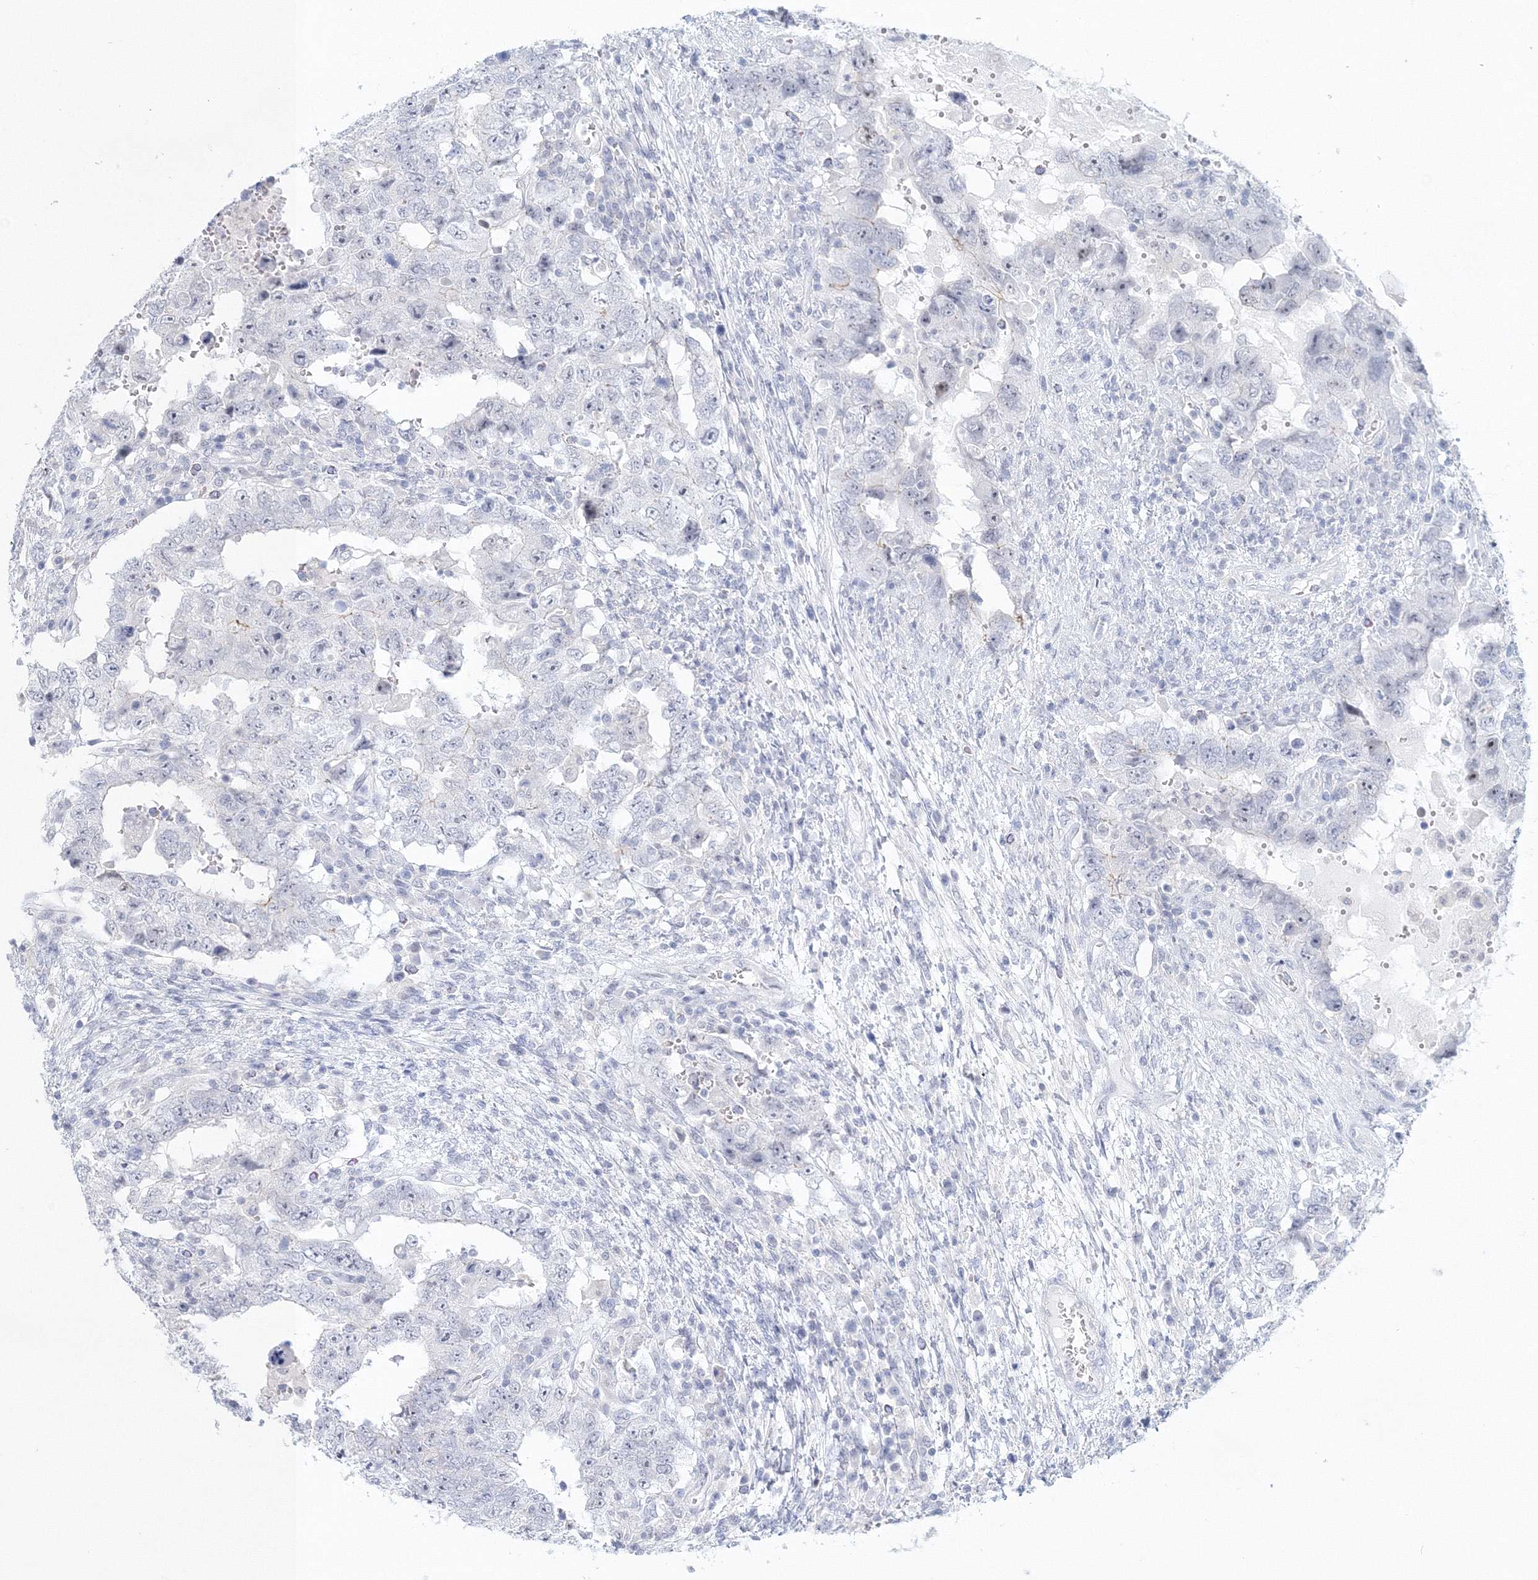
{"staining": {"intensity": "negative", "quantity": "none", "location": "none"}, "tissue": "testis cancer", "cell_type": "Tumor cells", "image_type": "cancer", "snomed": [{"axis": "morphology", "description": "Carcinoma, Embryonal, NOS"}, {"axis": "topography", "description": "Testis"}], "caption": "Immunohistochemical staining of testis cancer shows no significant expression in tumor cells. (DAB immunohistochemistry with hematoxylin counter stain).", "gene": "VSIG1", "patient": {"sex": "male", "age": 26}}